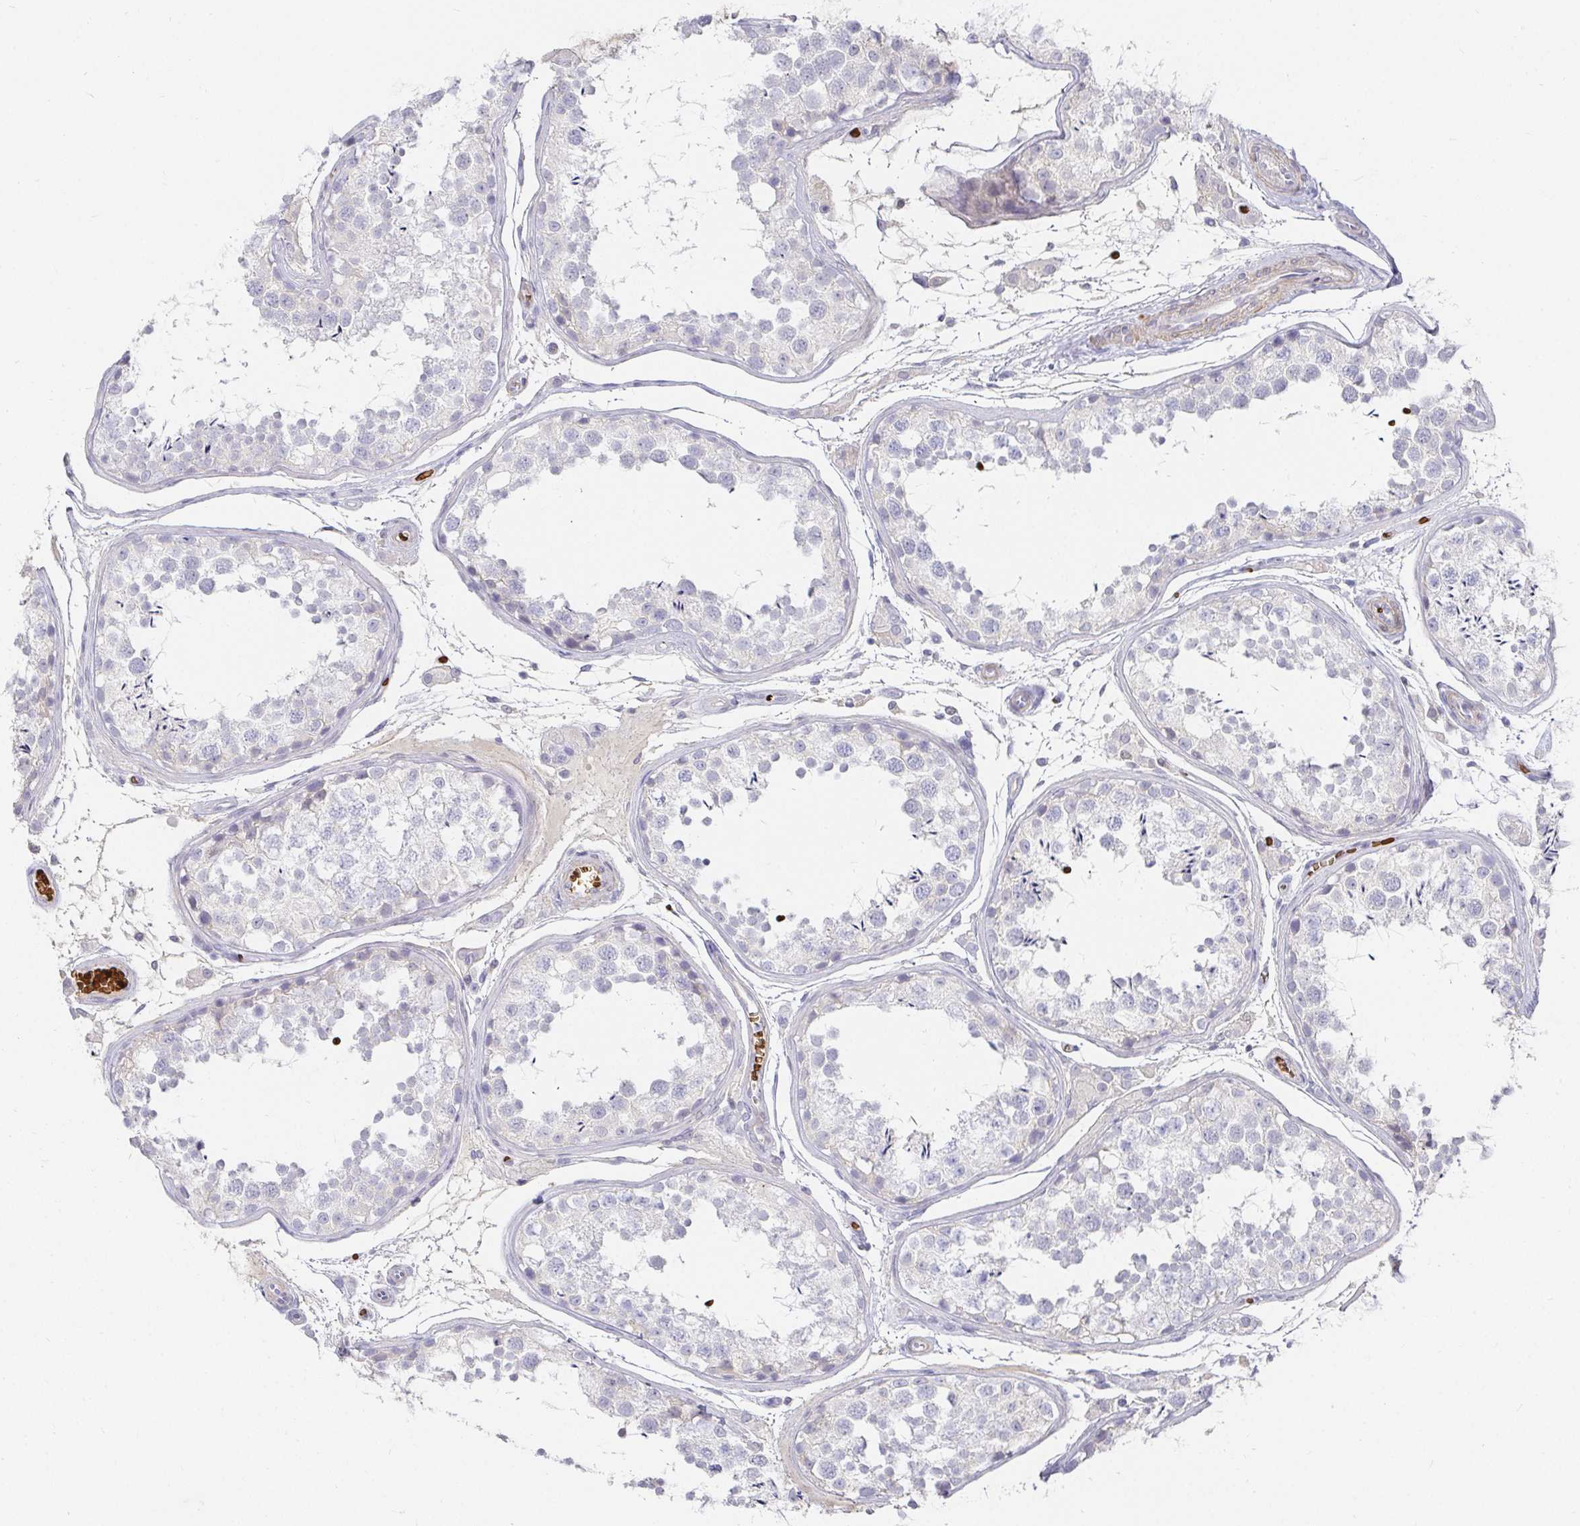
{"staining": {"intensity": "negative", "quantity": "none", "location": "none"}, "tissue": "testis", "cell_type": "Cells in seminiferous ducts", "image_type": "normal", "snomed": [{"axis": "morphology", "description": "Normal tissue, NOS"}, {"axis": "topography", "description": "Testis"}], "caption": "A photomicrograph of human testis is negative for staining in cells in seminiferous ducts. Brightfield microscopy of immunohistochemistry (IHC) stained with DAB (3,3'-diaminobenzidine) (brown) and hematoxylin (blue), captured at high magnification.", "gene": "FGF21", "patient": {"sex": "male", "age": 29}}